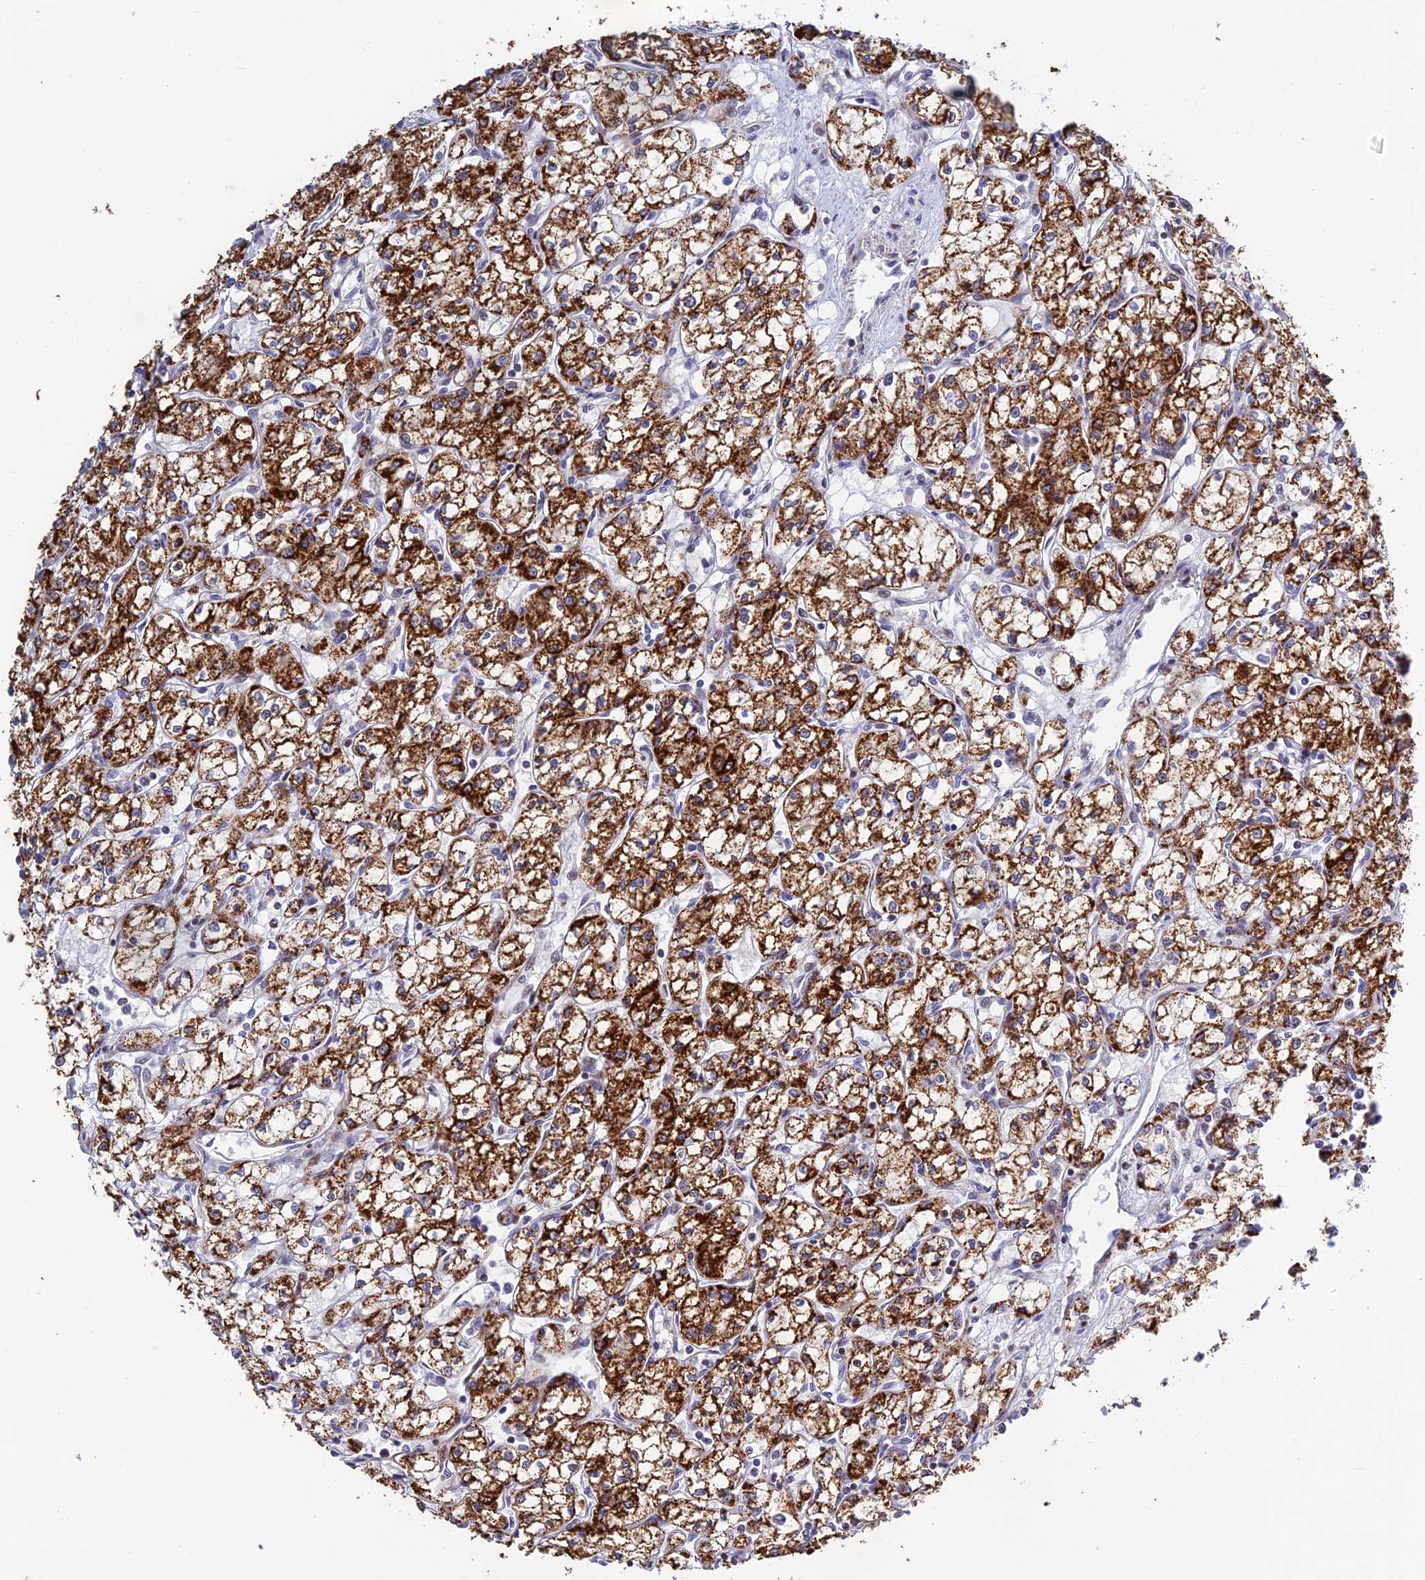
{"staining": {"intensity": "strong", "quantity": ">75%", "location": "cytoplasmic/membranous"}, "tissue": "renal cancer", "cell_type": "Tumor cells", "image_type": "cancer", "snomed": [{"axis": "morphology", "description": "Adenocarcinoma, NOS"}, {"axis": "topography", "description": "Kidney"}], "caption": "Immunohistochemical staining of human renal cancer (adenocarcinoma) reveals strong cytoplasmic/membranous protein expression in approximately >75% of tumor cells. (DAB (3,3'-diaminobenzidine) = brown stain, brightfield microscopy at high magnification).", "gene": "PRIM1", "patient": {"sex": "male", "age": 59}}